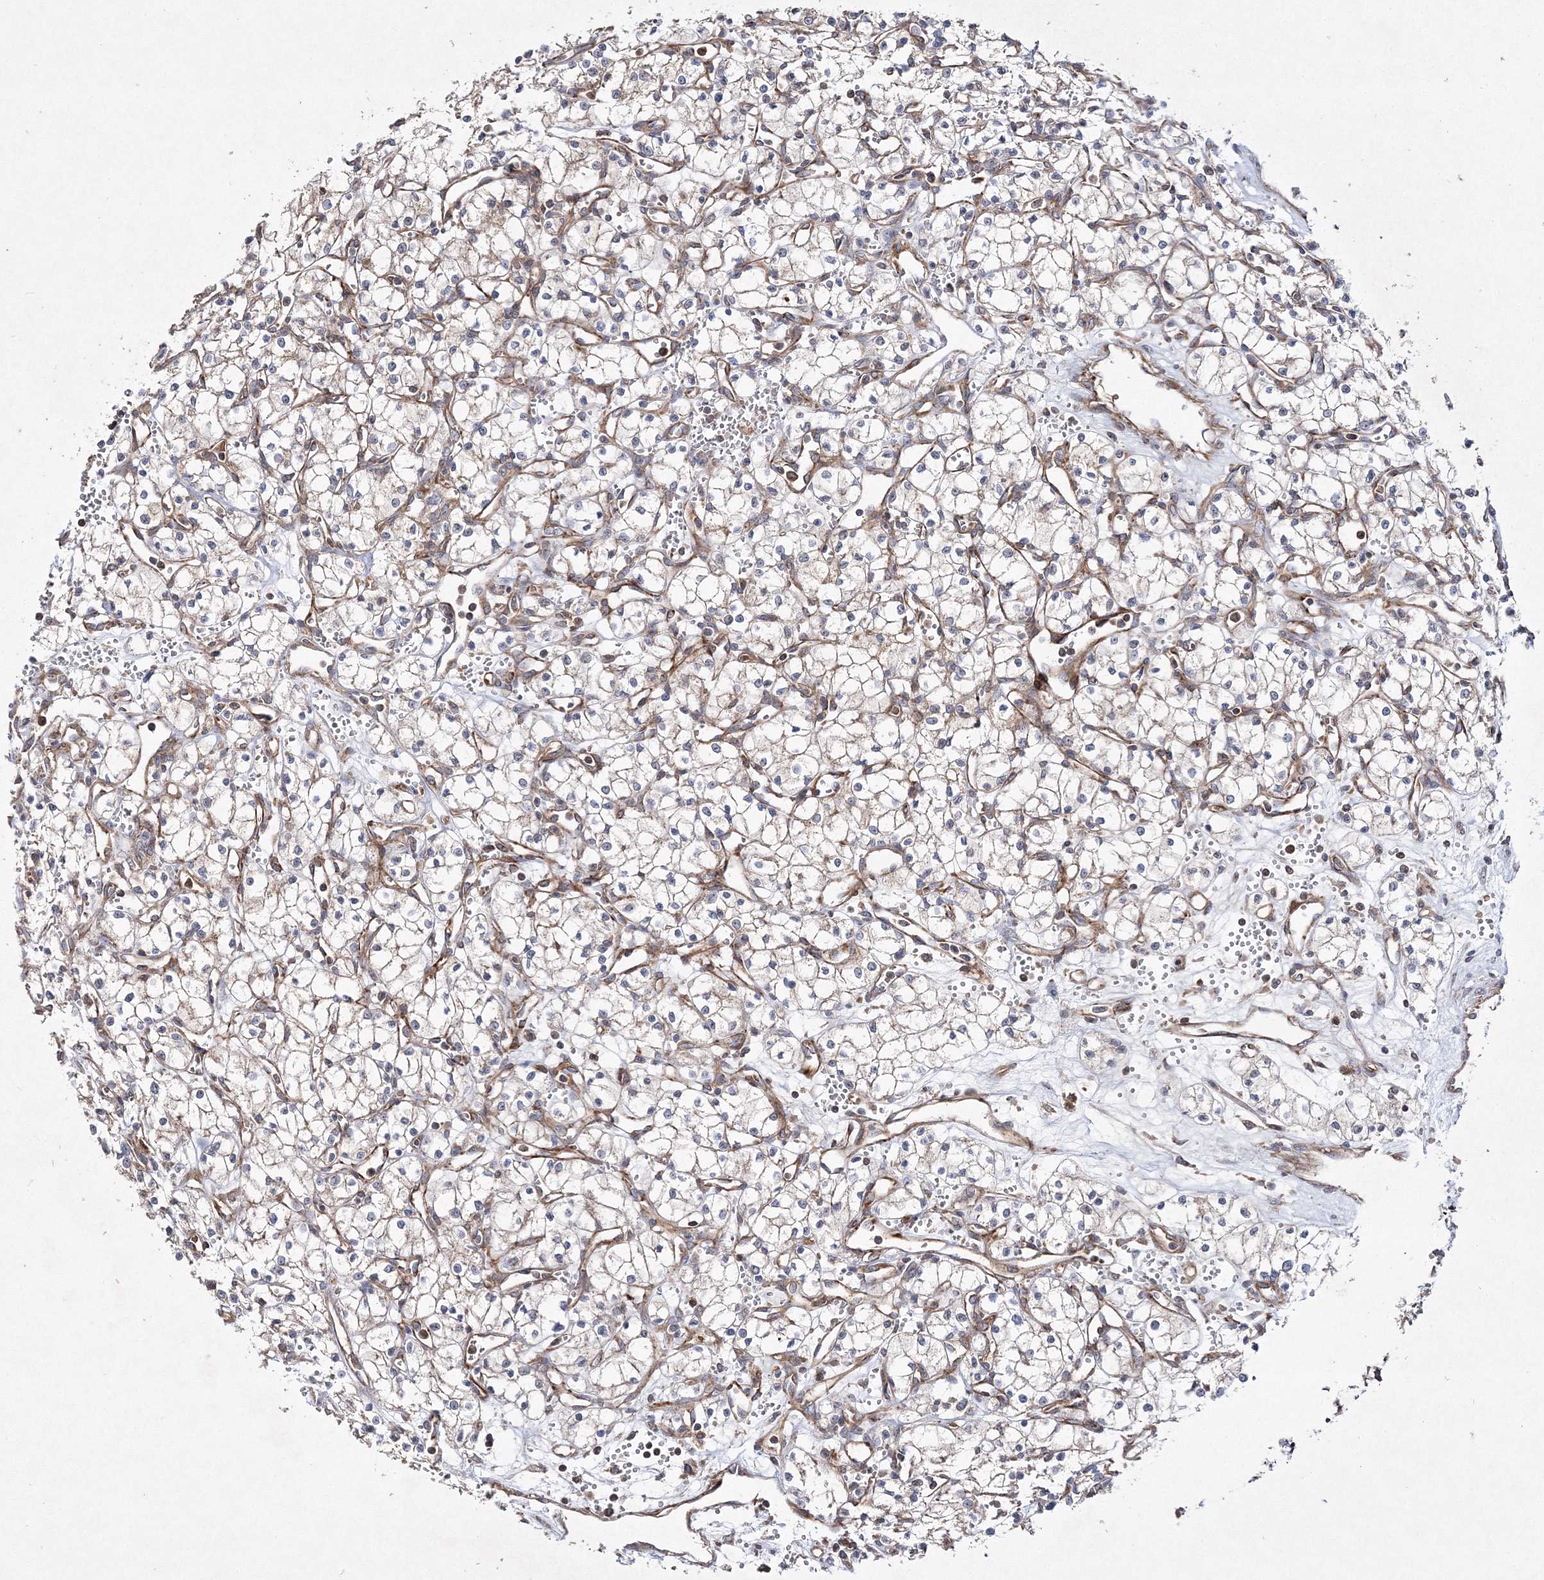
{"staining": {"intensity": "negative", "quantity": "none", "location": "none"}, "tissue": "renal cancer", "cell_type": "Tumor cells", "image_type": "cancer", "snomed": [{"axis": "morphology", "description": "Adenocarcinoma, NOS"}, {"axis": "topography", "description": "Kidney"}], "caption": "Immunohistochemical staining of human renal adenocarcinoma displays no significant positivity in tumor cells. (Immunohistochemistry, brightfield microscopy, high magnification).", "gene": "DNAJC13", "patient": {"sex": "male", "age": 59}}